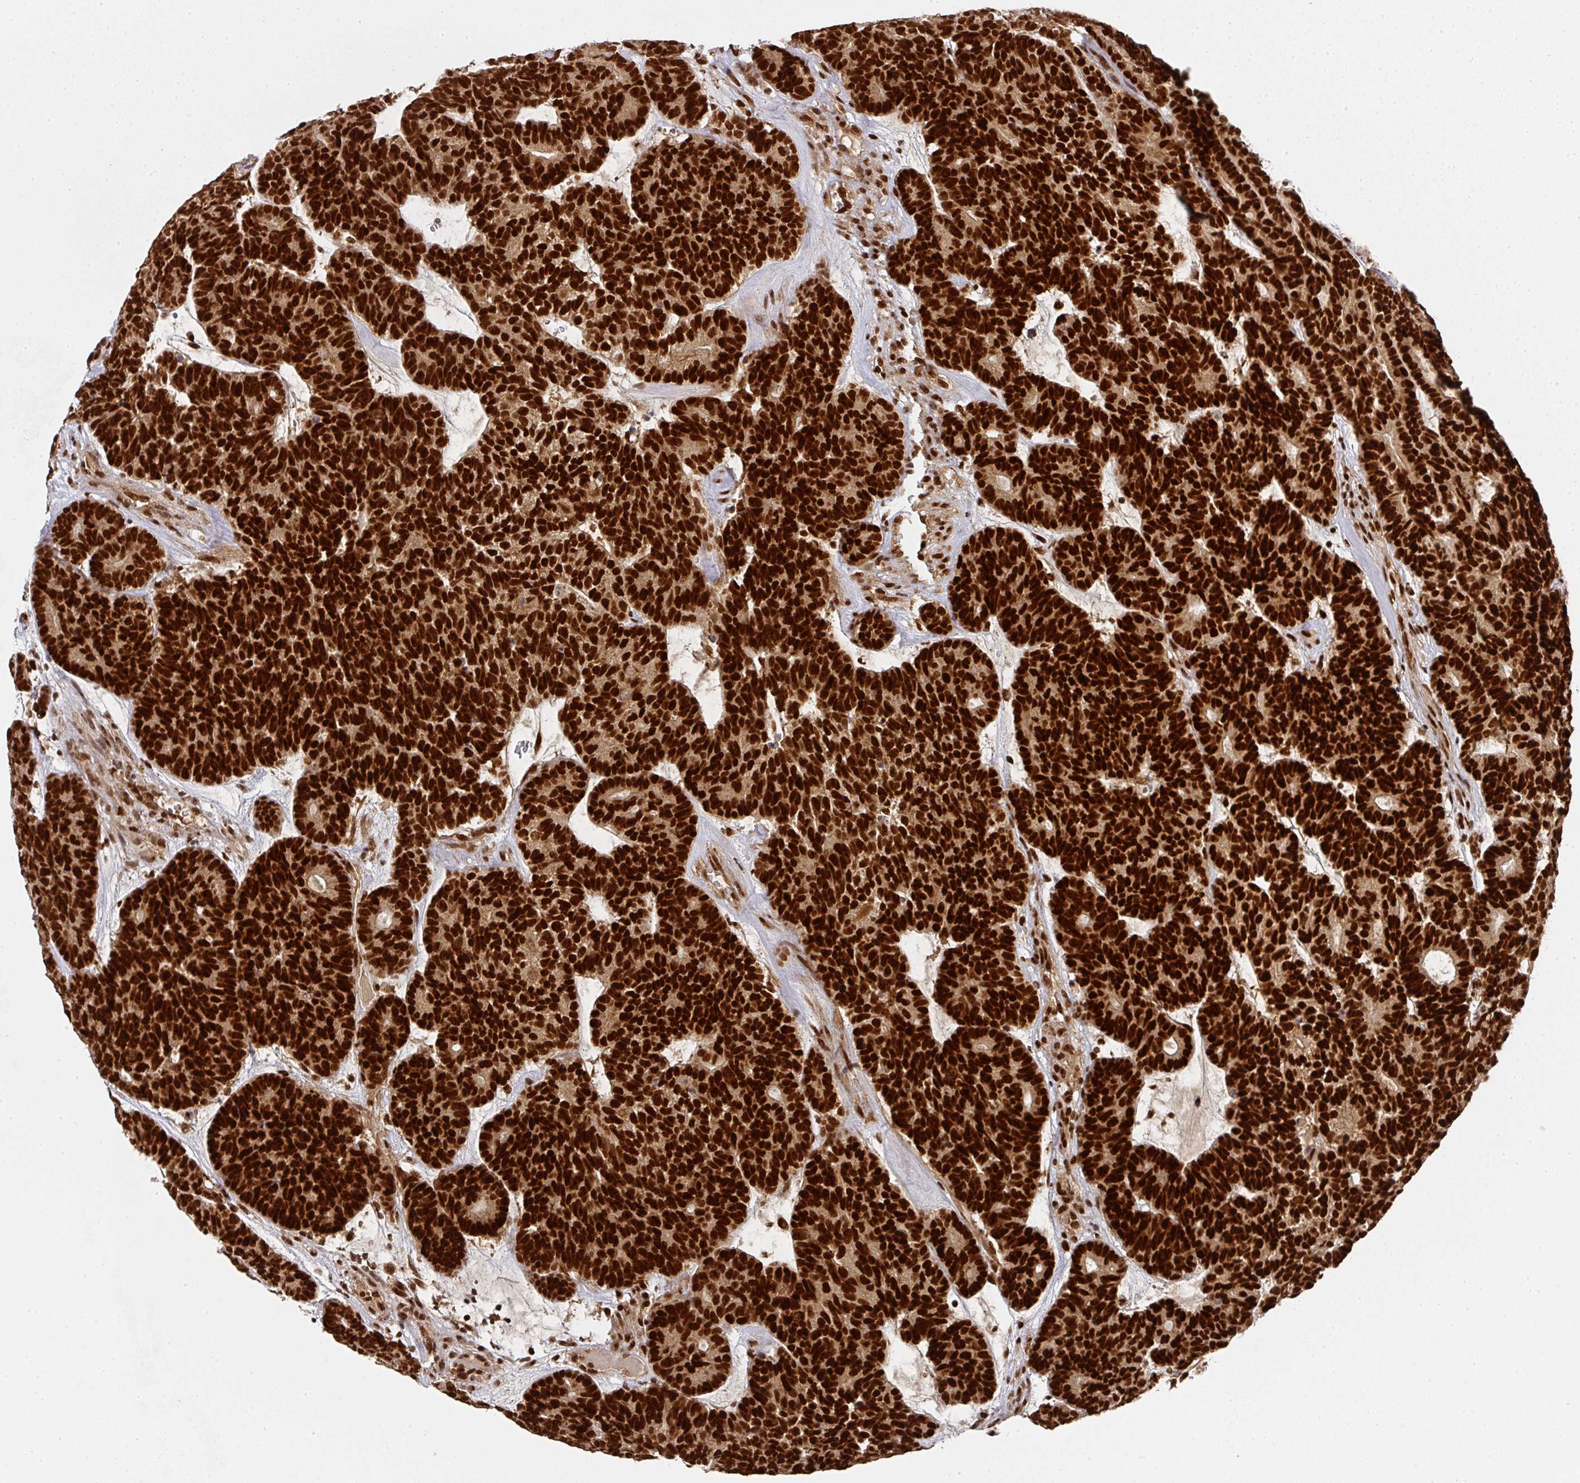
{"staining": {"intensity": "strong", "quantity": ">75%", "location": "nuclear"}, "tissue": "head and neck cancer", "cell_type": "Tumor cells", "image_type": "cancer", "snomed": [{"axis": "morphology", "description": "Adenocarcinoma, NOS"}, {"axis": "topography", "description": "Head-Neck"}], "caption": "DAB (3,3'-diaminobenzidine) immunohistochemical staining of human head and neck adenocarcinoma exhibits strong nuclear protein staining in approximately >75% of tumor cells. Nuclei are stained in blue.", "gene": "DIDO1", "patient": {"sex": "female", "age": 81}}